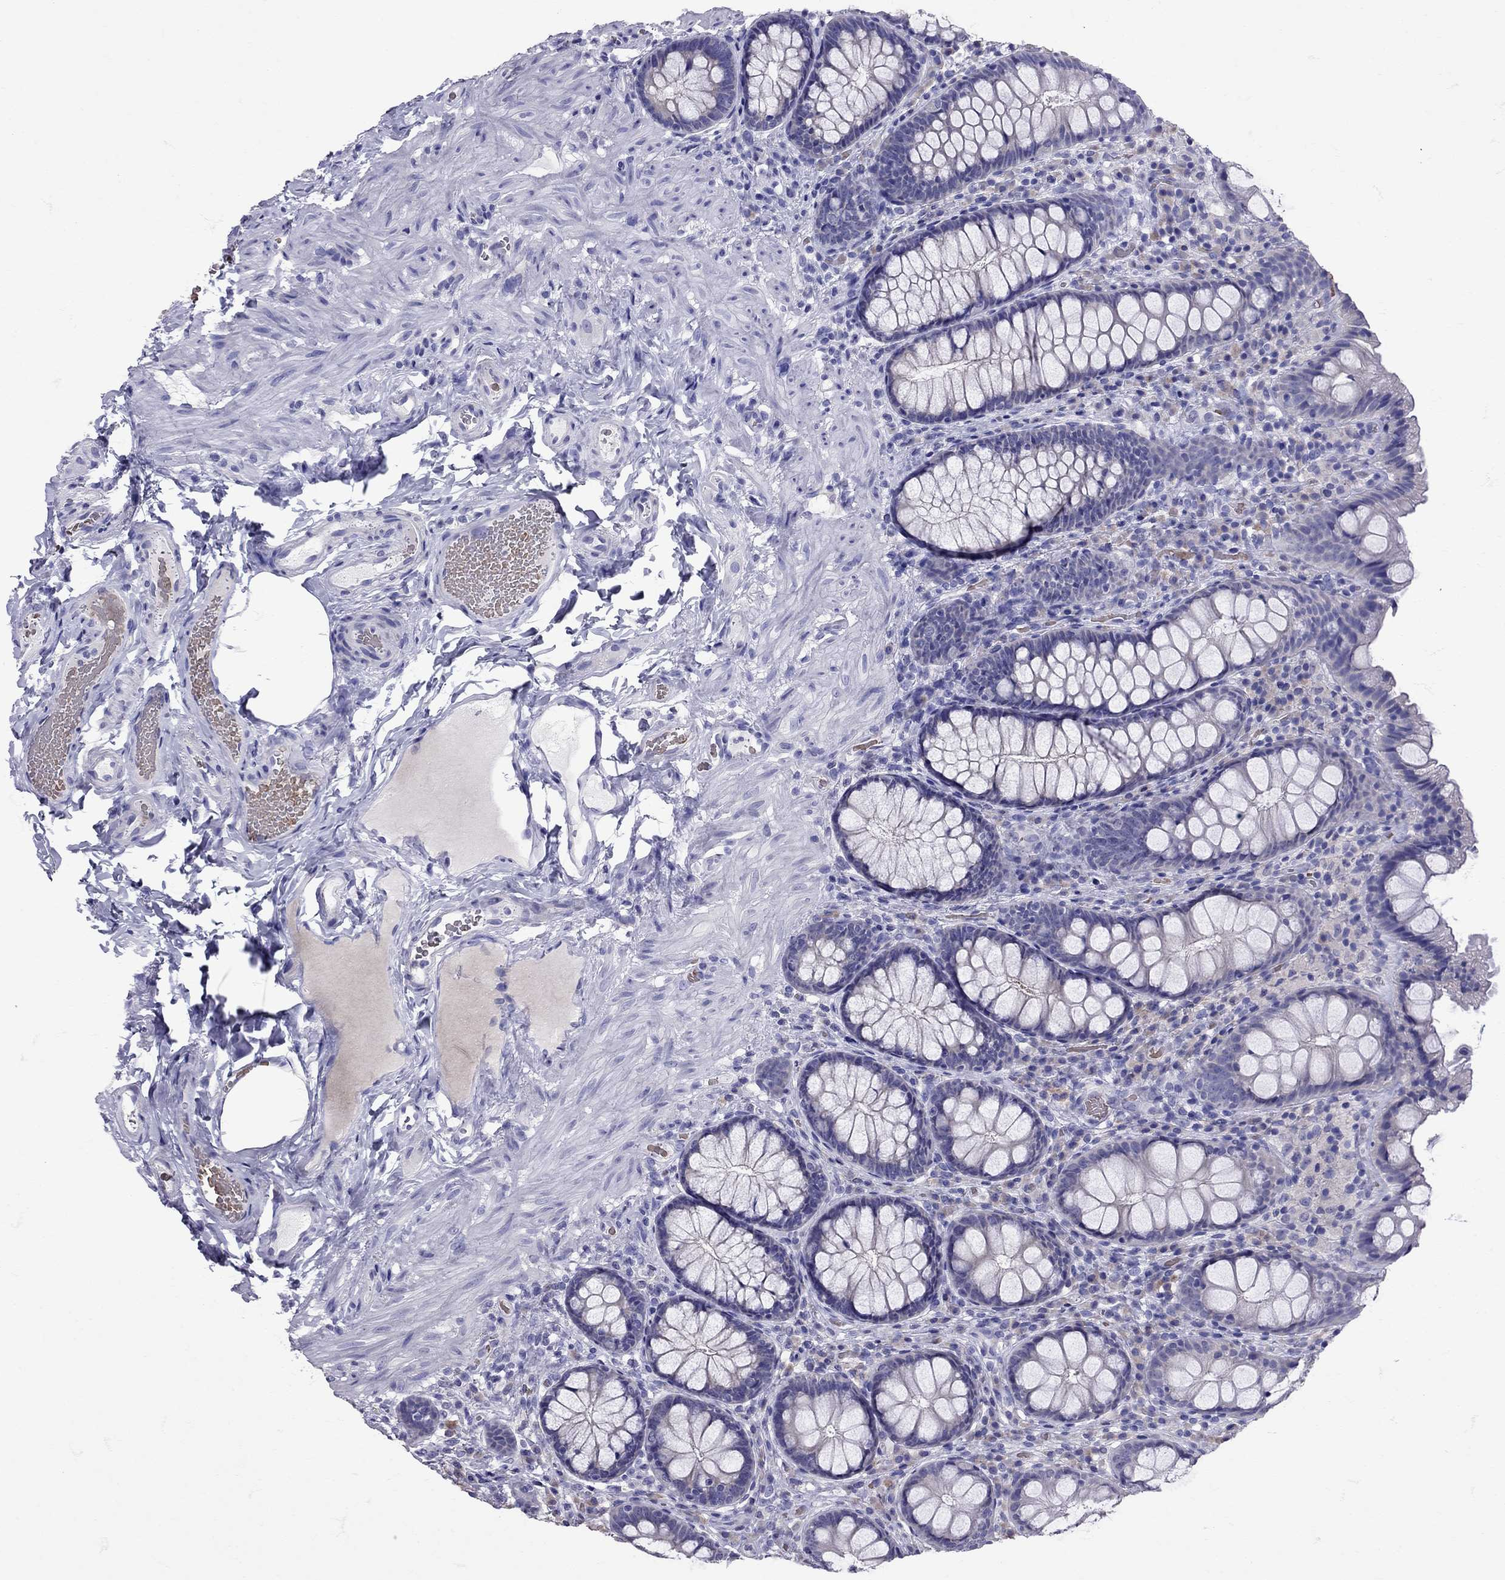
{"staining": {"intensity": "negative", "quantity": "none", "location": "none"}, "tissue": "colon", "cell_type": "Endothelial cells", "image_type": "normal", "snomed": [{"axis": "morphology", "description": "Normal tissue, NOS"}, {"axis": "topography", "description": "Colon"}], "caption": "IHC histopathology image of unremarkable colon: human colon stained with DAB (3,3'-diaminobenzidine) demonstrates no significant protein positivity in endothelial cells.", "gene": "TBR1", "patient": {"sex": "female", "age": 86}}